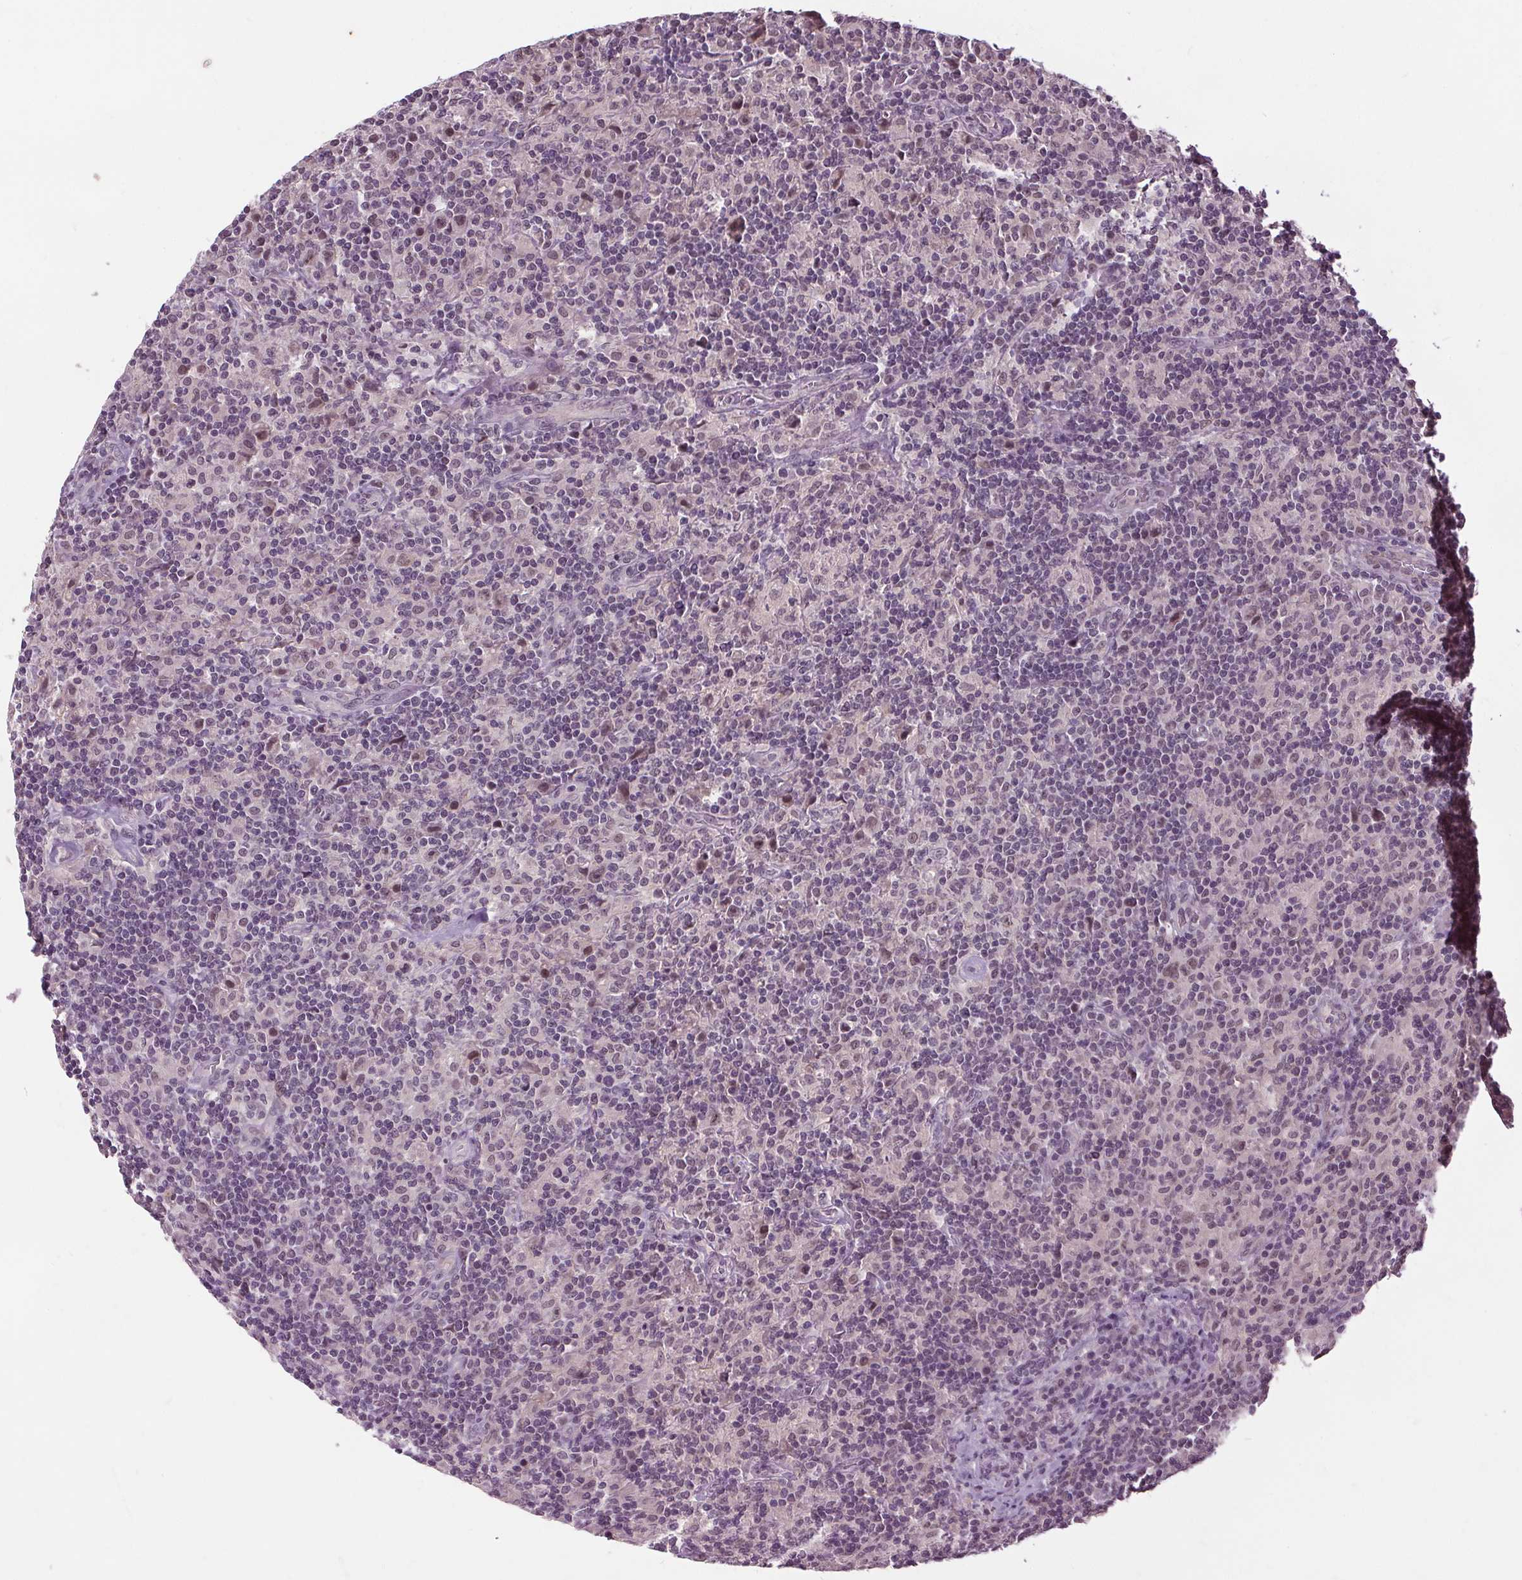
{"staining": {"intensity": "weak", "quantity": "<25%", "location": "nuclear"}, "tissue": "lymphoma", "cell_type": "Tumor cells", "image_type": "cancer", "snomed": [{"axis": "morphology", "description": "Hodgkin's disease, NOS"}, {"axis": "topography", "description": "Lymph node"}], "caption": "Protein analysis of Hodgkin's disease demonstrates no significant staining in tumor cells. (DAB (3,3'-diaminobenzidine) immunohistochemistry (IHC) visualized using brightfield microscopy, high magnification).", "gene": "MED6", "patient": {"sex": "male", "age": 70}}